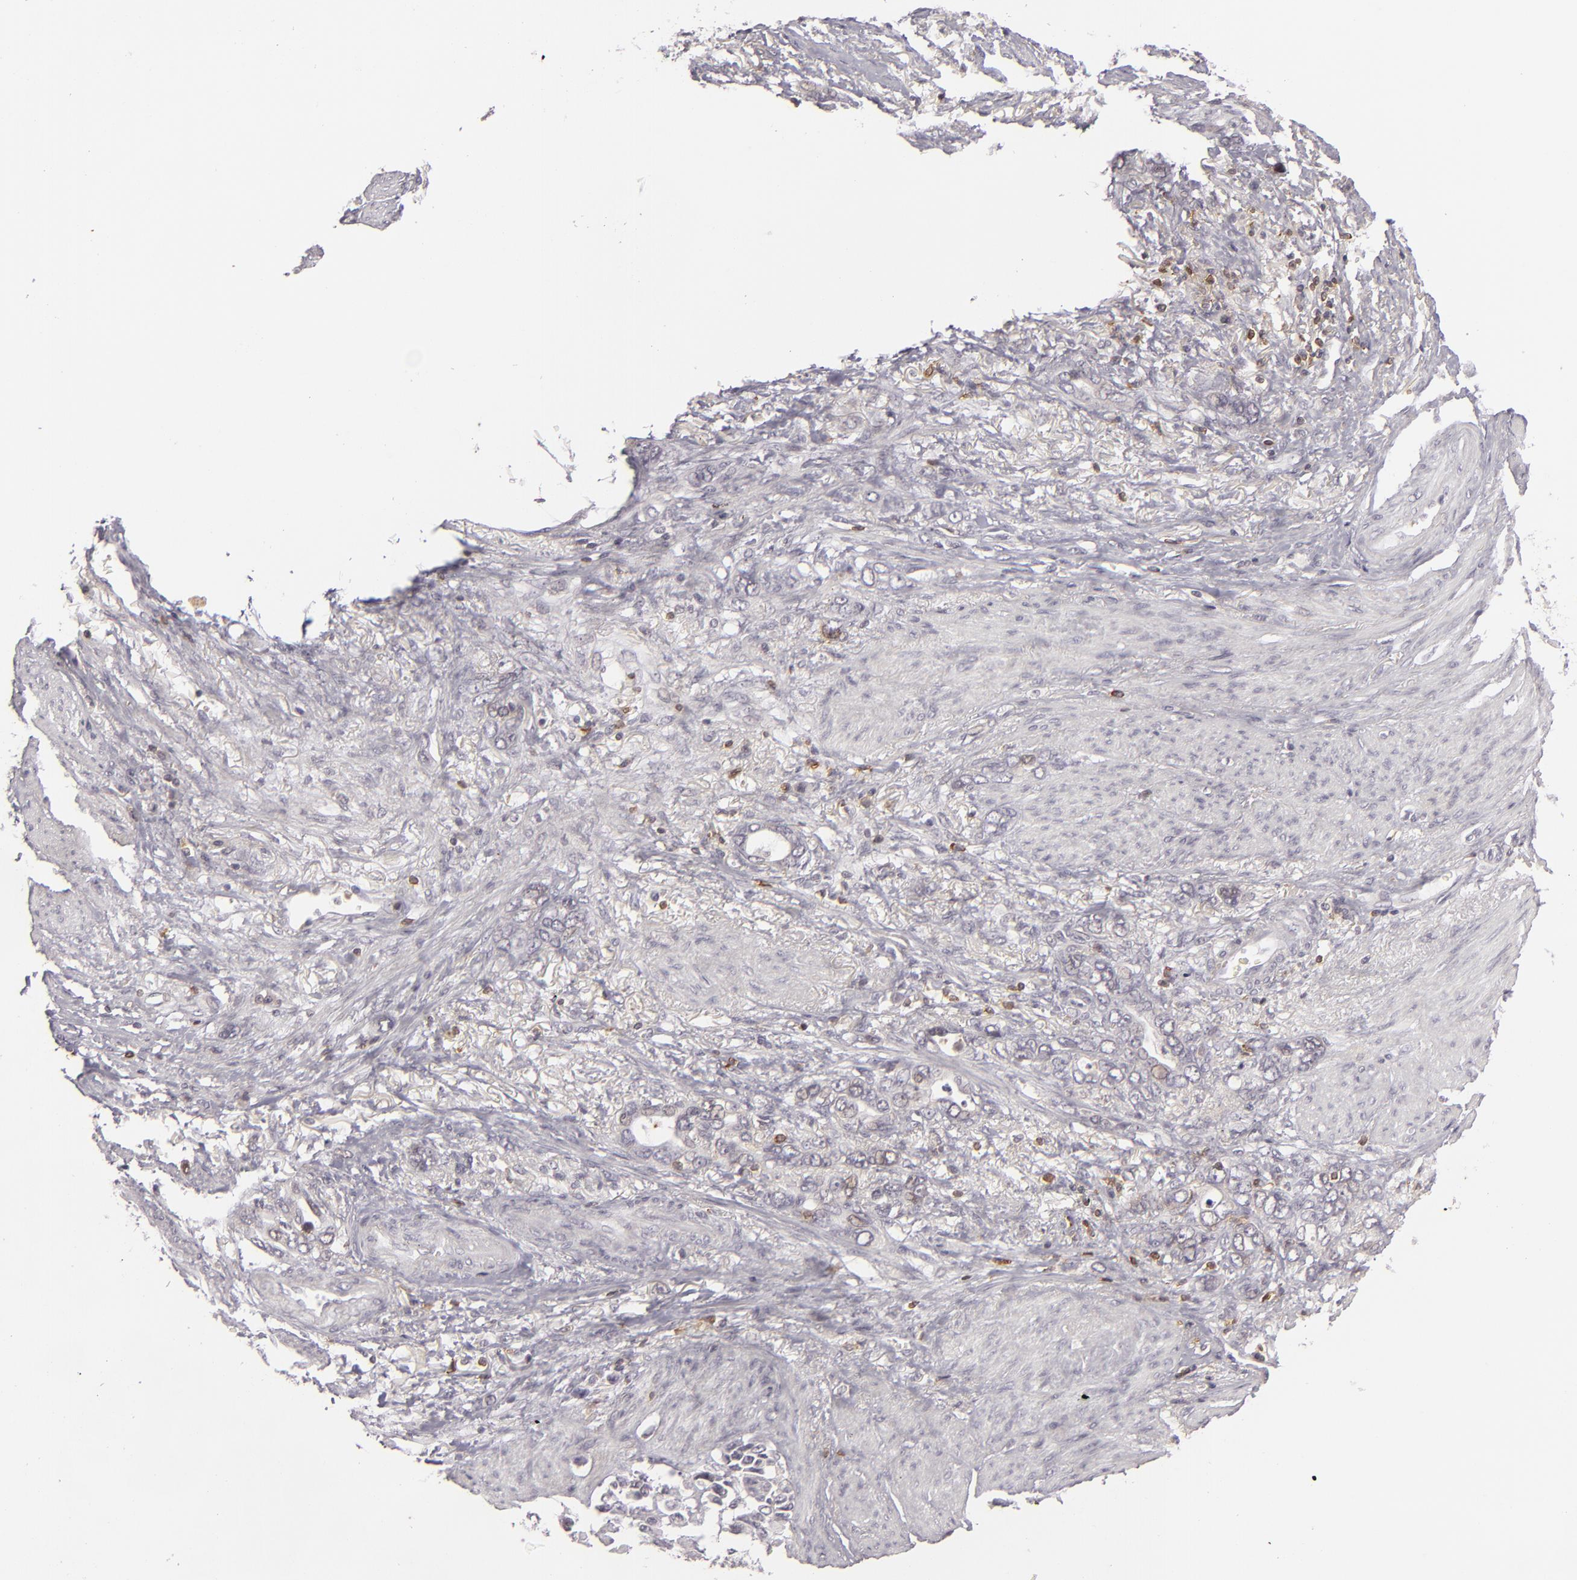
{"staining": {"intensity": "weak", "quantity": "<25%", "location": "cytoplasmic/membranous,nuclear"}, "tissue": "stomach cancer", "cell_type": "Tumor cells", "image_type": "cancer", "snomed": [{"axis": "morphology", "description": "Adenocarcinoma, NOS"}, {"axis": "topography", "description": "Stomach"}], "caption": "A high-resolution photomicrograph shows immunohistochemistry staining of adenocarcinoma (stomach), which demonstrates no significant positivity in tumor cells. (DAB immunohistochemistry (IHC) with hematoxylin counter stain).", "gene": "APOBEC3G", "patient": {"sex": "male", "age": 78}}